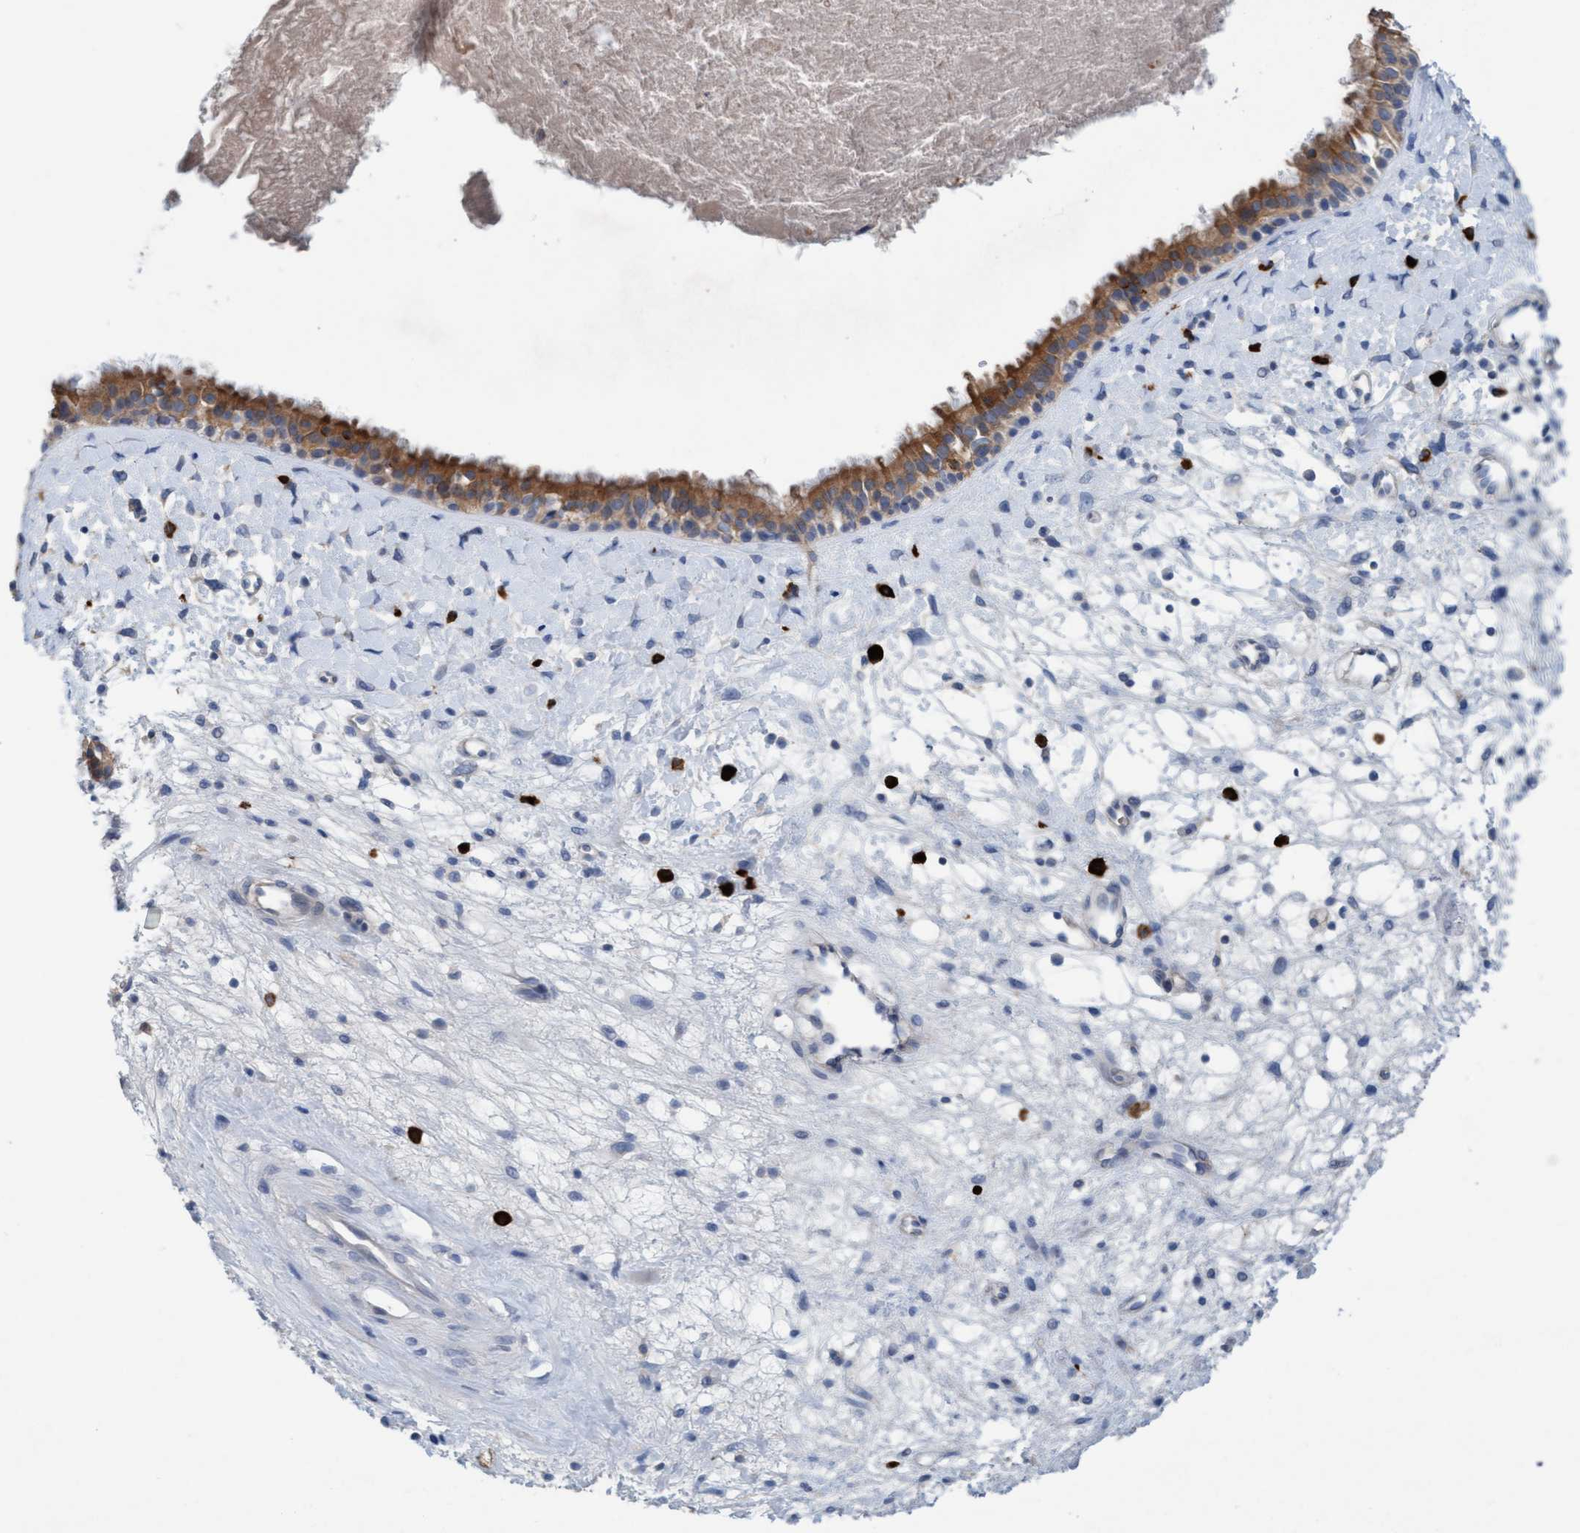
{"staining": {"intensity": "moderate", "quantity": ">75%", "location": "cytoplasmic/membranous"}, "tissue": "nasopharynx", "cell_type": "Respiratory epithelial cells", "image_type": "normal", "snomed": [{"axis": "morphology", "description": "Normal tissue, NOS"}, {"axis": "topography", "description": "Nasopharynx"}], "caption": "High-power microscopy captured an immunohistochemistry micrograph of normal nasopharynx, revealing moderate cytoplasmic/membranous expression in approximately >75% of respiratory epithelial cells.", "gene": "SIGIRR", "patient": {"sex": "male", "age": 22}}